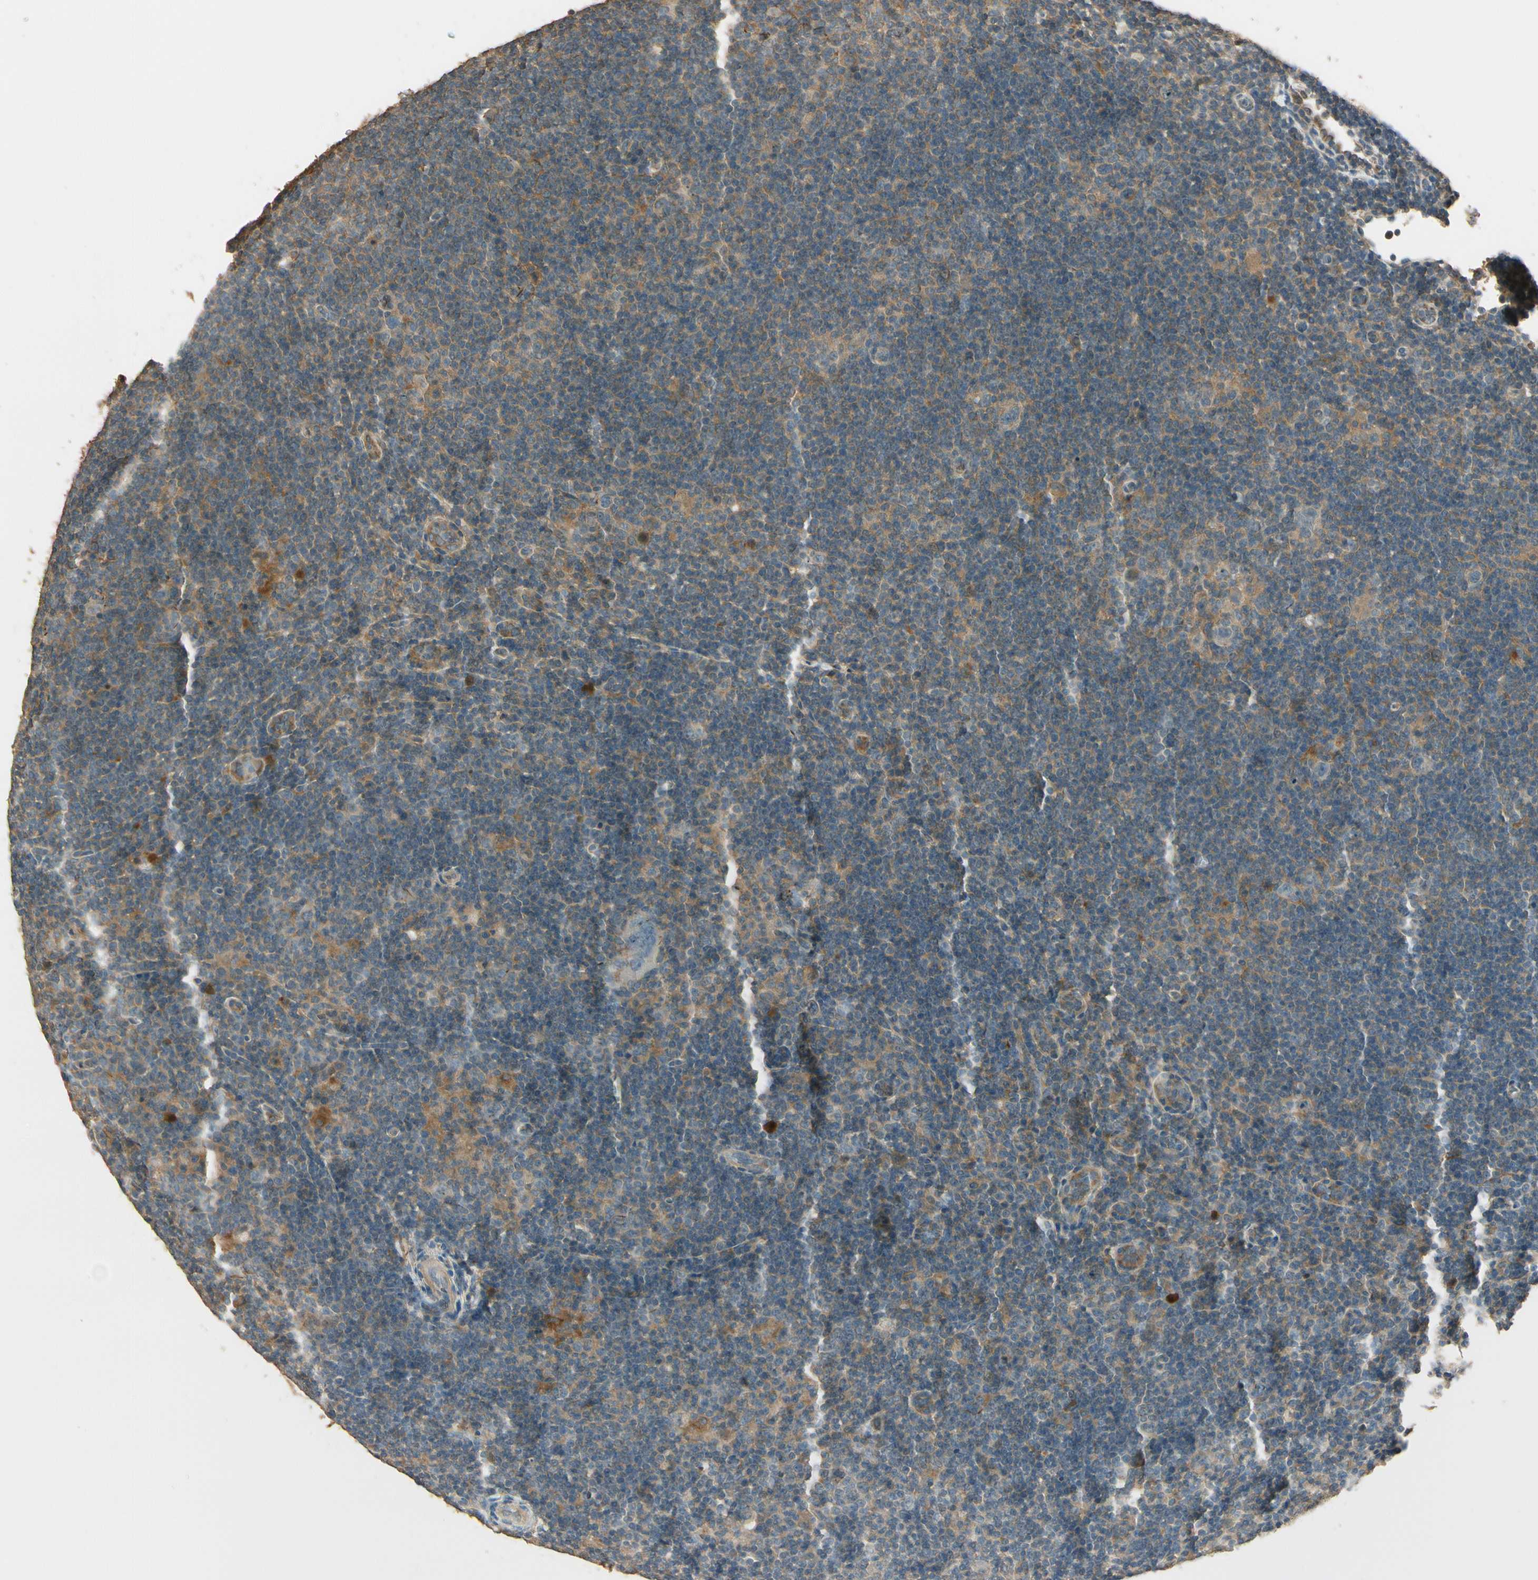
{"staining": {"intensity": "weak", "quantity": ">75%", "location": "cytoplasmic/membranous"}, "tissue": "lymphoma", "cell_type": "Tumor cells", "image_type": "cancer", "snomed": [{"axis": "morphology", "description": "Hodgkin's disease, NOS"}, {"axis": "topography", "description": "Lymph node"}], "caption": "An immunohistochemistry (IHC) micrograph of tumor tissue is shown. Protein staining in brown shows weak cytoplasmic/membranous positivity in lymphoma within tumor cells.", "gene": "PLXNA1", "patient": {"sex": "female", "age": 57}}